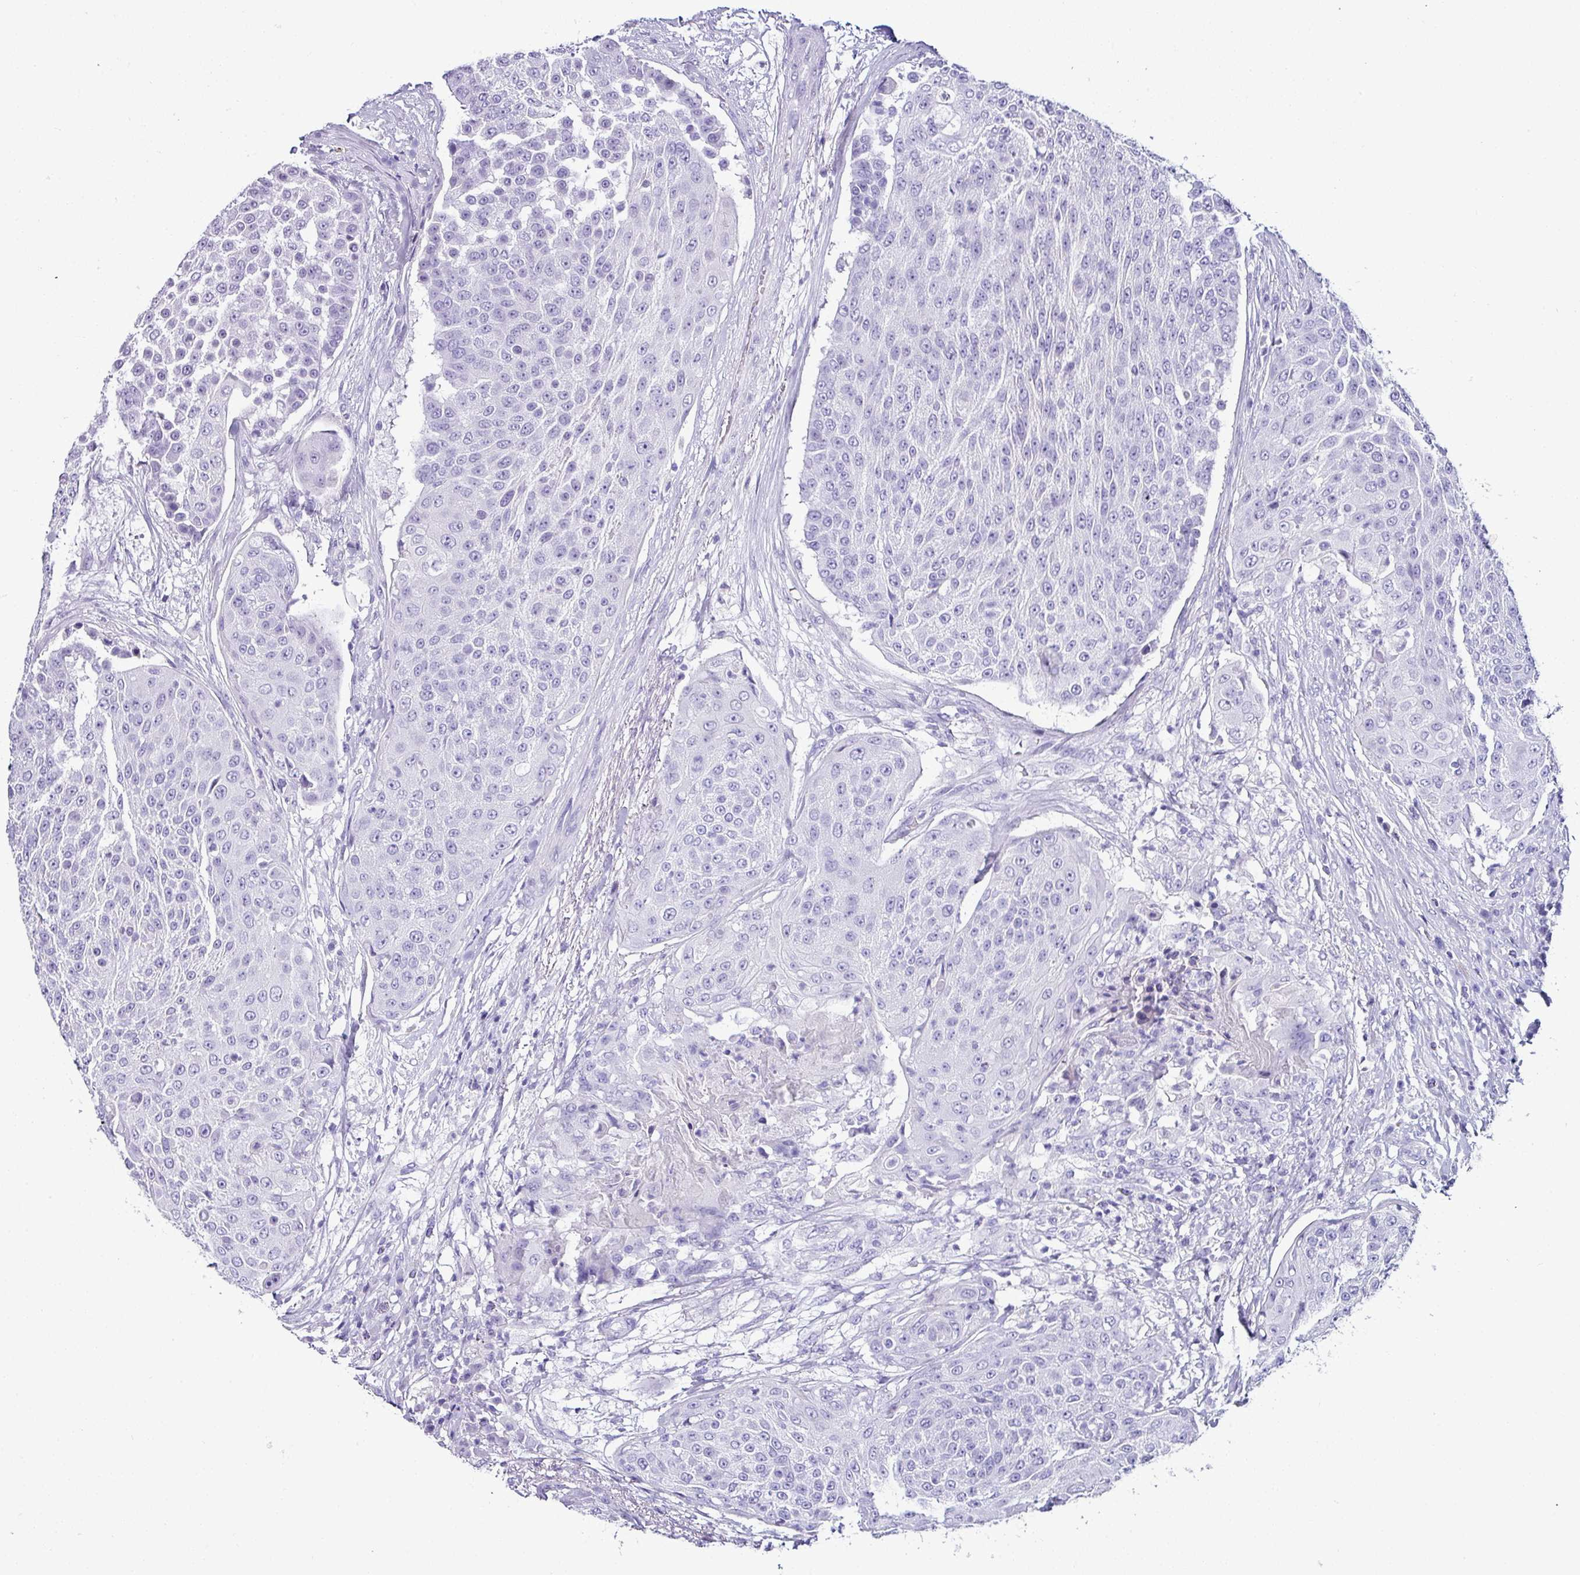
{"staining": {"intensity": "negative", "quantity": "none", "location": "none"}, "tissue": "urothelial cancer", "cell_type": "Tumor cells", "image_type": "cancer", "snomed": [{"axis": "morphology", "description": "Urothelial carcinoma, High grade"}, {"axis": "topography", "description": "Urinary bladder"}], "caption": "Immunohistochemistry histopathology image of neoplastic tissue: human urothelial cancer stained with DAB demonstrates no significant protein staining in tumor cells.", "gene": "NAPSA", "patient": {"sex": "female", "age": 63}}